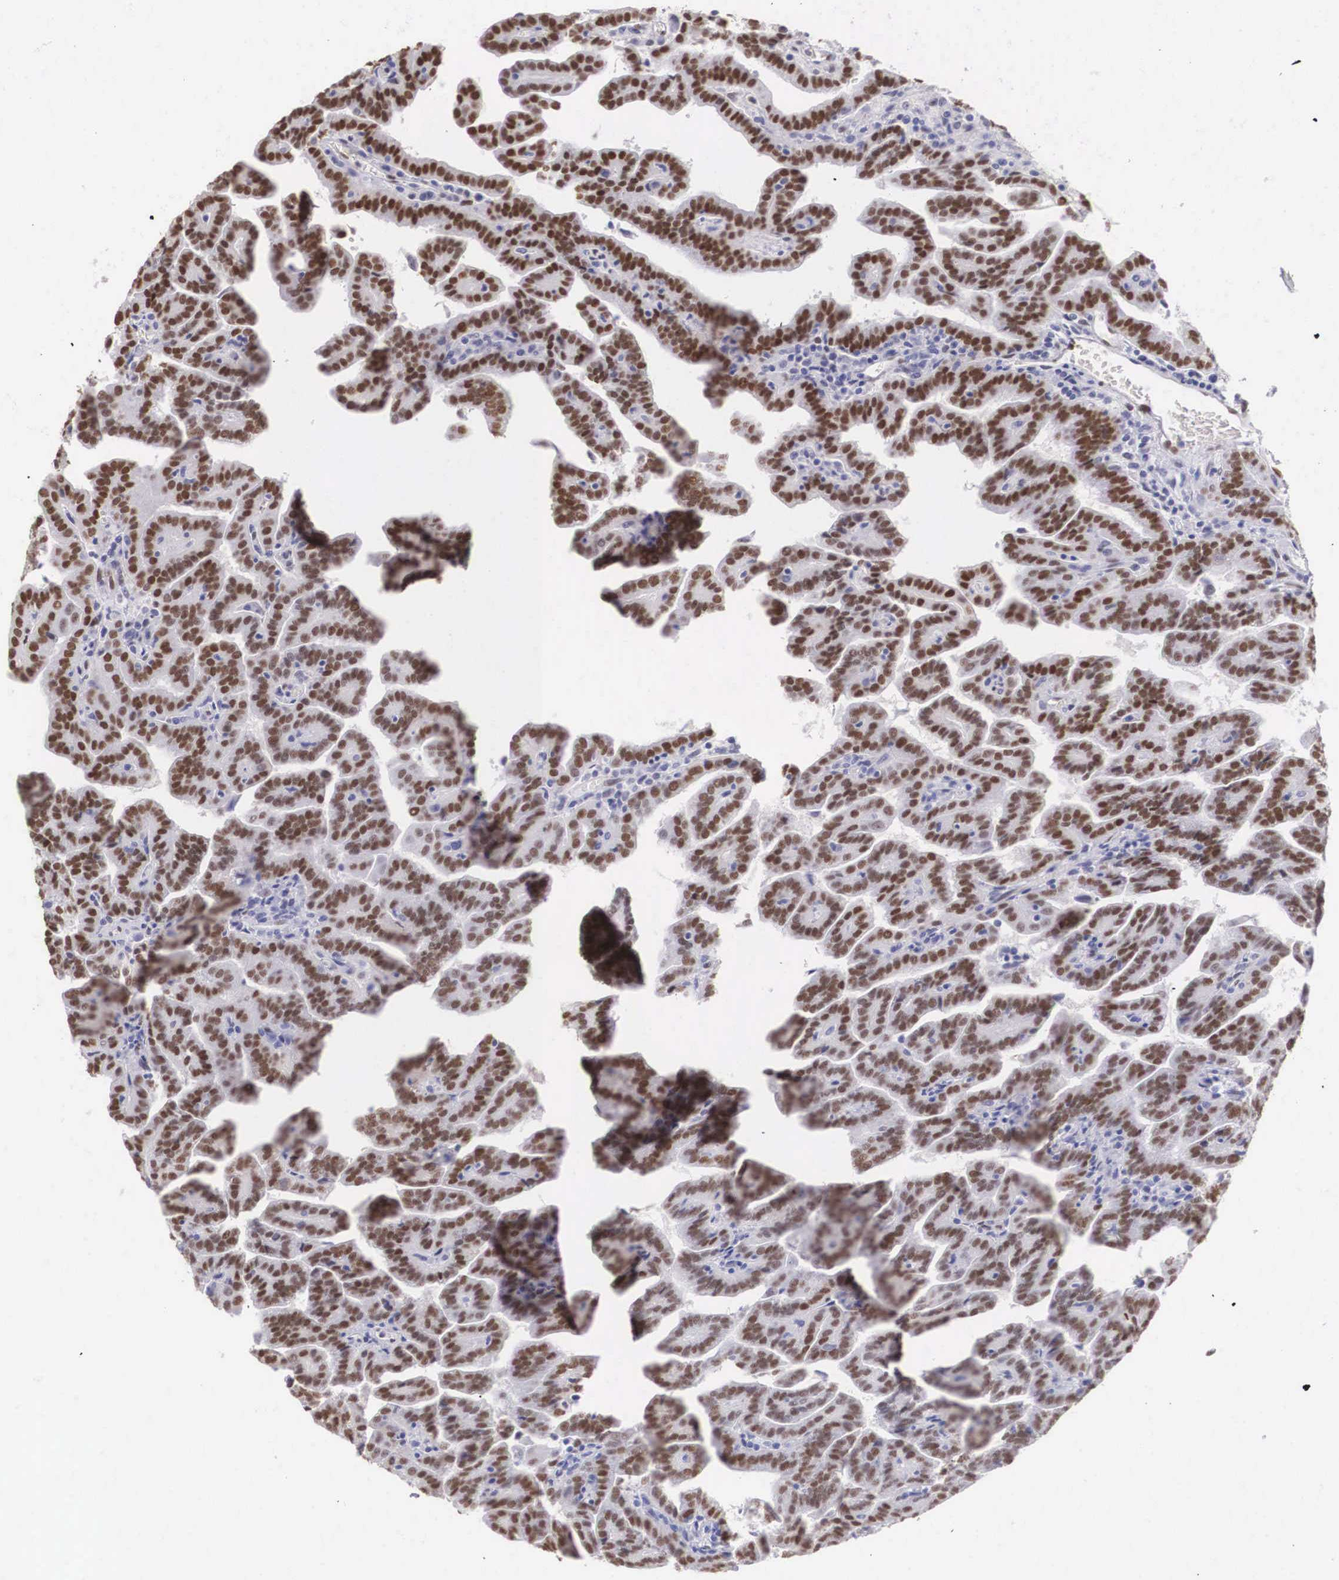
{"staining": {"intensity": "strong", "quantity": ">75%", "location": "nuclear"}, "tissue": "renal cancer", "cell_type": "Tumor cells", "image_type": "cancer", "snomed": [{"axis": "morphology", "description": "Adenocarcinoma, NOS"}, {"axis": "topography", "description": "Kidney"}], "caption": "Brown immunohistochemical staining in human adenocarcinoma (renal) reveals strong nuclear staining in about >75% of tumor cells.", "gene": "HMGN5", "patient": {"sex": "male", "age": 61}}